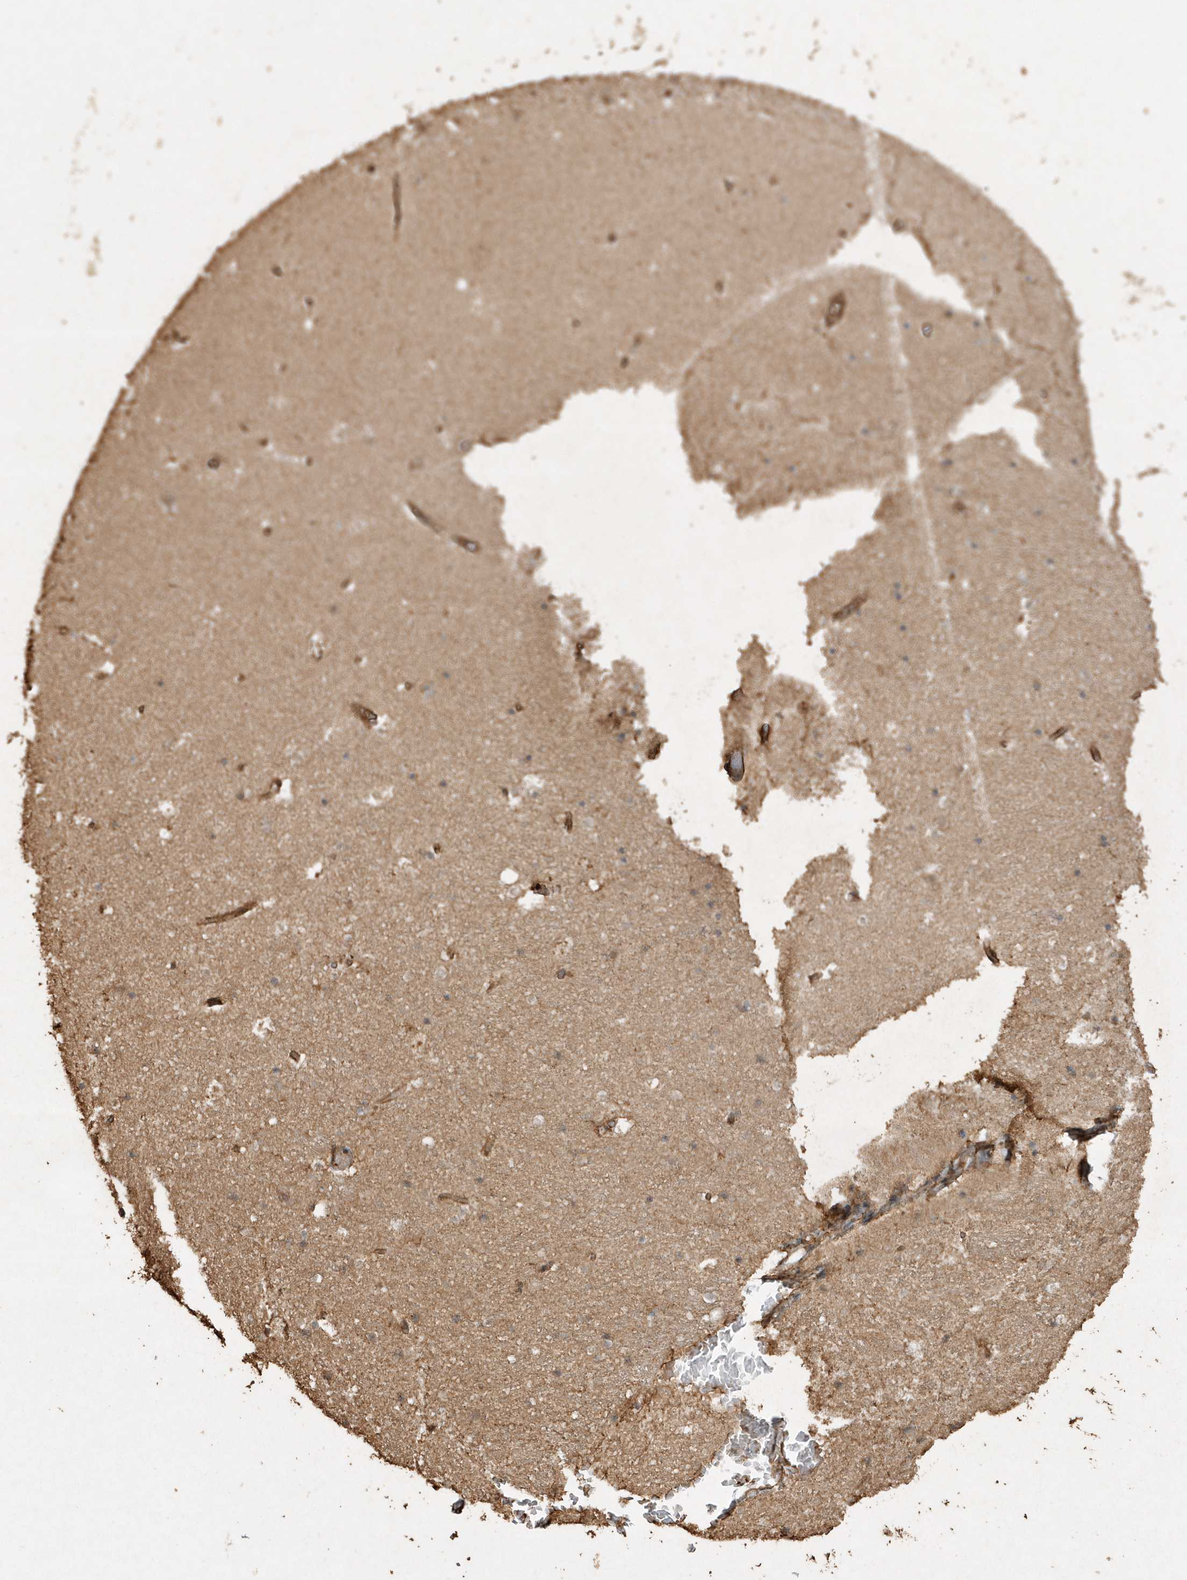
{"staining": {"intensity": "weak", "quantity": "25%-75%", "location": "cytoplasmic/membranous"}, "tissue": "hippocampus", "cell_type": "Glial cells", "image_type": "normal", "snomed": [{"axis": "morphology", "description": "Normal tissue, NOS"}, {"axis": "topography", "description": "Hippocampus"}], "caption": "Hippocampus stained for a protein demonstrates weak cytoplasmic/membranous positivity in glial cells. (DAB = brown stain, brightfield microscopy at high magnification).", "gene": "AVPI1", "patient": {"sex": "female", "age": 52}}